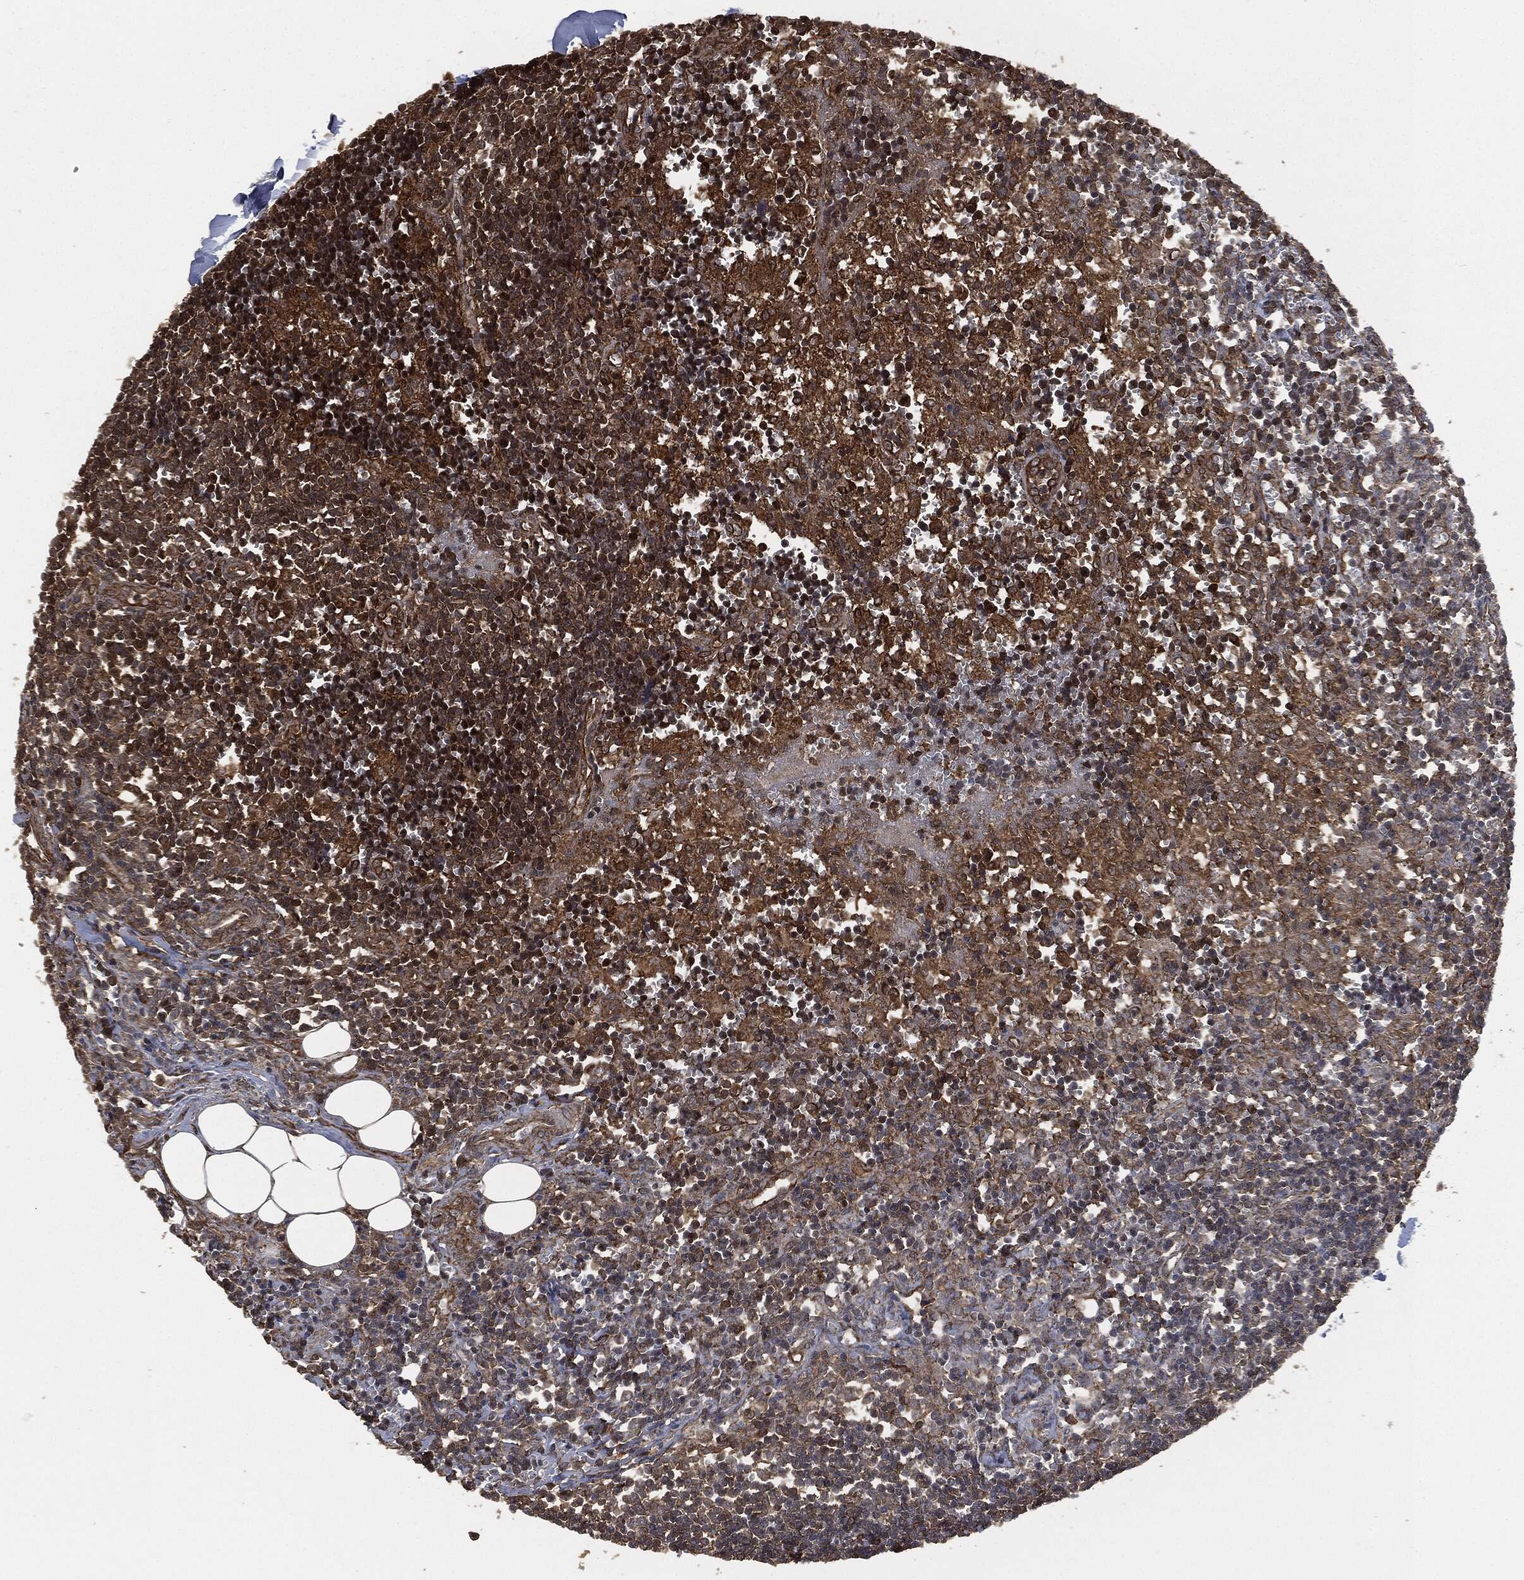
{"staining": {"intensity": "strong", "quantity": ">75%", "location": "cytoplasmic/membranous"}, "tissue": "lymph node", "cell_type": "Non-germinal center cells", "image_type": "normal", "snomed": [{"axis": "morphology", "description": "Normal tissue, NOS"}, {"axis": "topography", "description": "Lymph node"}, {"axis": "topography", "description": "Salivary gland"}], "caption": "Immunohistochemical staining of normal lymph node reveals strong cytoplasmic/membranous protein expression in about >75% of non-germinal center cells.", "gene": "HRAS", "patient": {"sex": "male", "age": 78}}